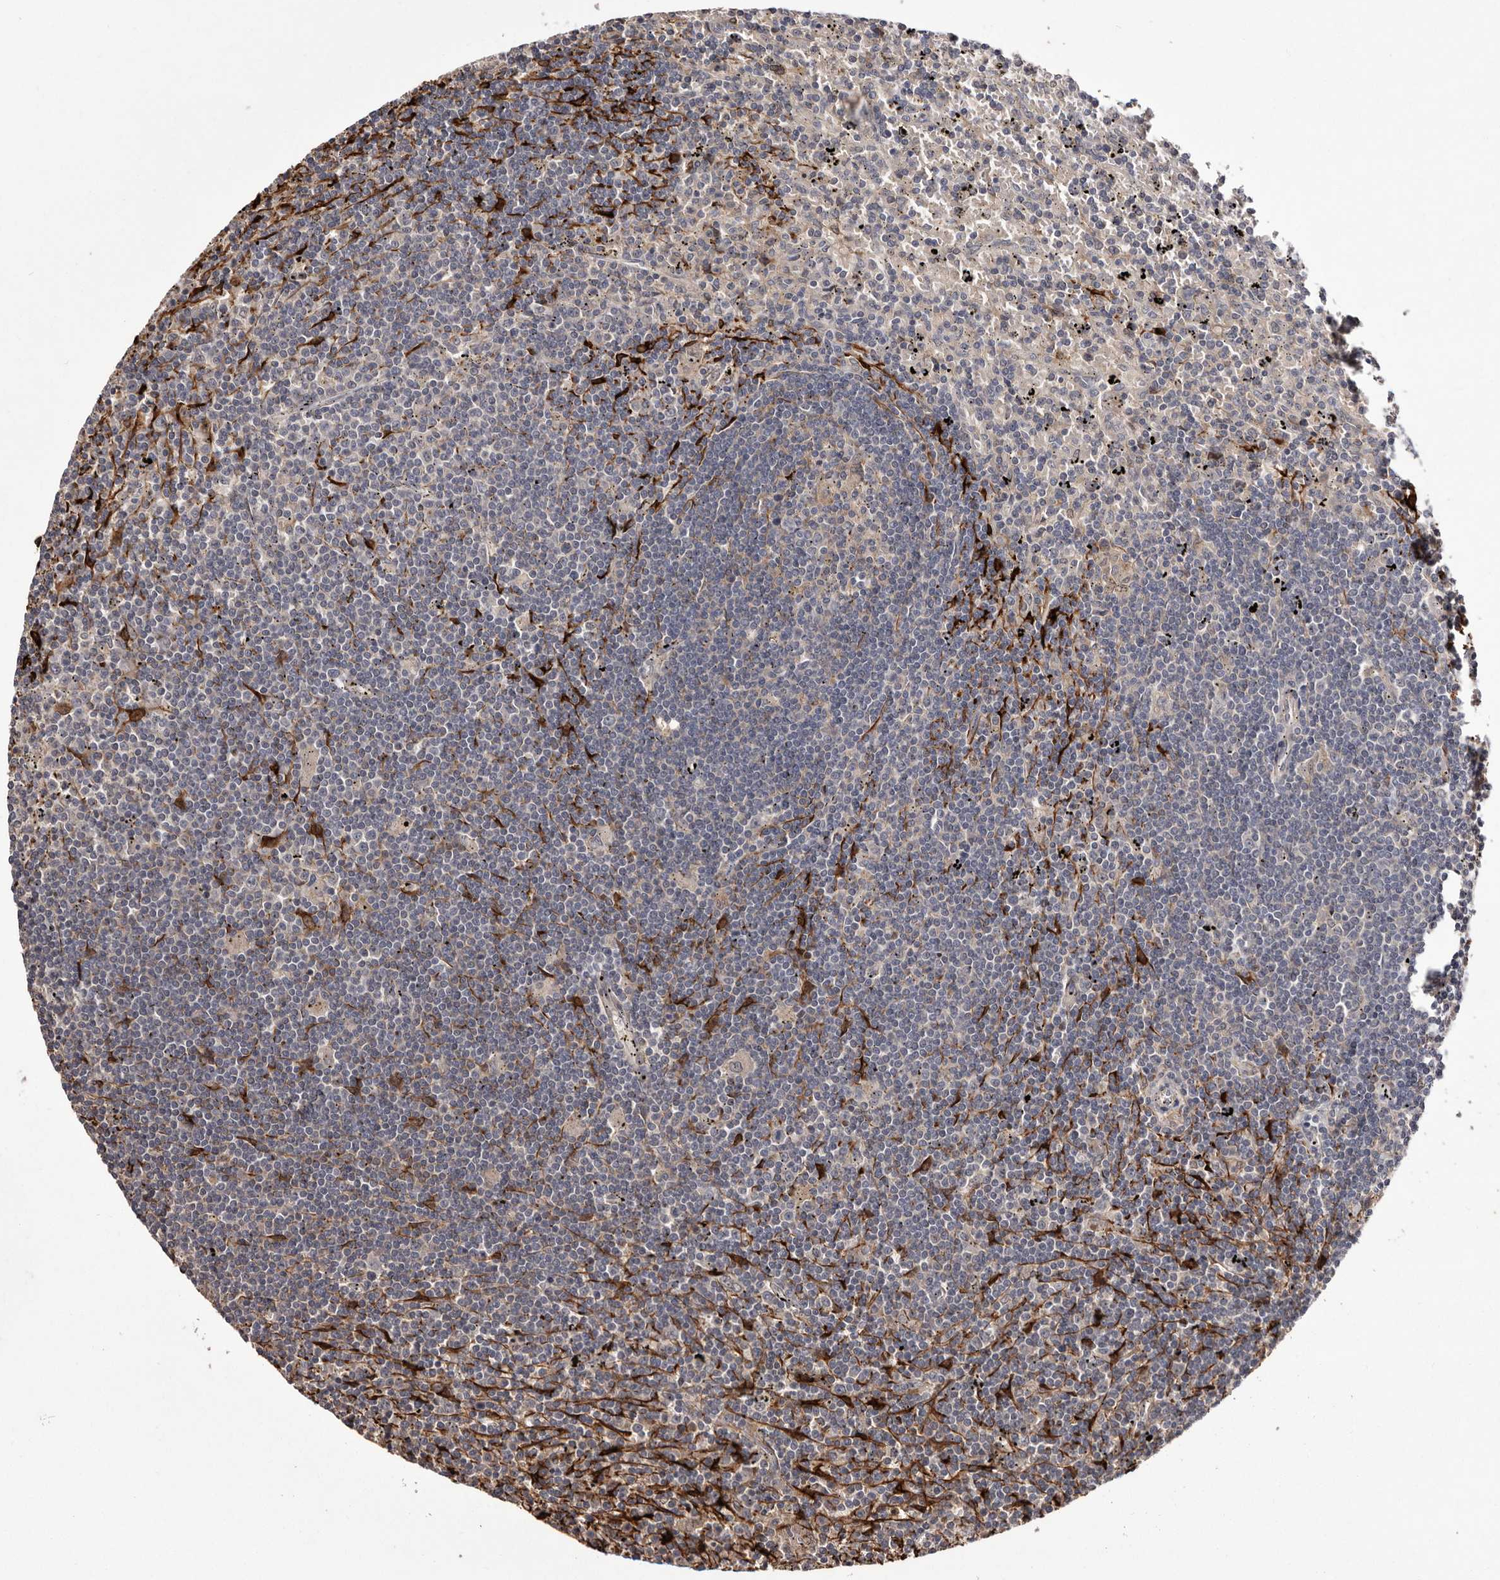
{"staining": {"intensity": "negative", "quantity": "none", "location": "none"}, "tissue": "lymphoma", "cell_type": "Tumor cells", "image_type": "cancer", "snomed": [{"axis": "morphology", "description": "Malignant lymphoma, non-Hodgkin's type, Low grade"}, {"axis": "topography", "description": "Spleen"}], "caption": "Protein analysis of lymphoma exhibits no significant positivity in tumor cells. (Stains: DAB (3,3'-diaminobenzidine) immunohistochemistry (IHC) with hematoxylin counter stain, Microscopy: brightfield microscopy at high magnification).", "gene": "CYP1B1", "patient": {"sex": "male", "age": 76}}